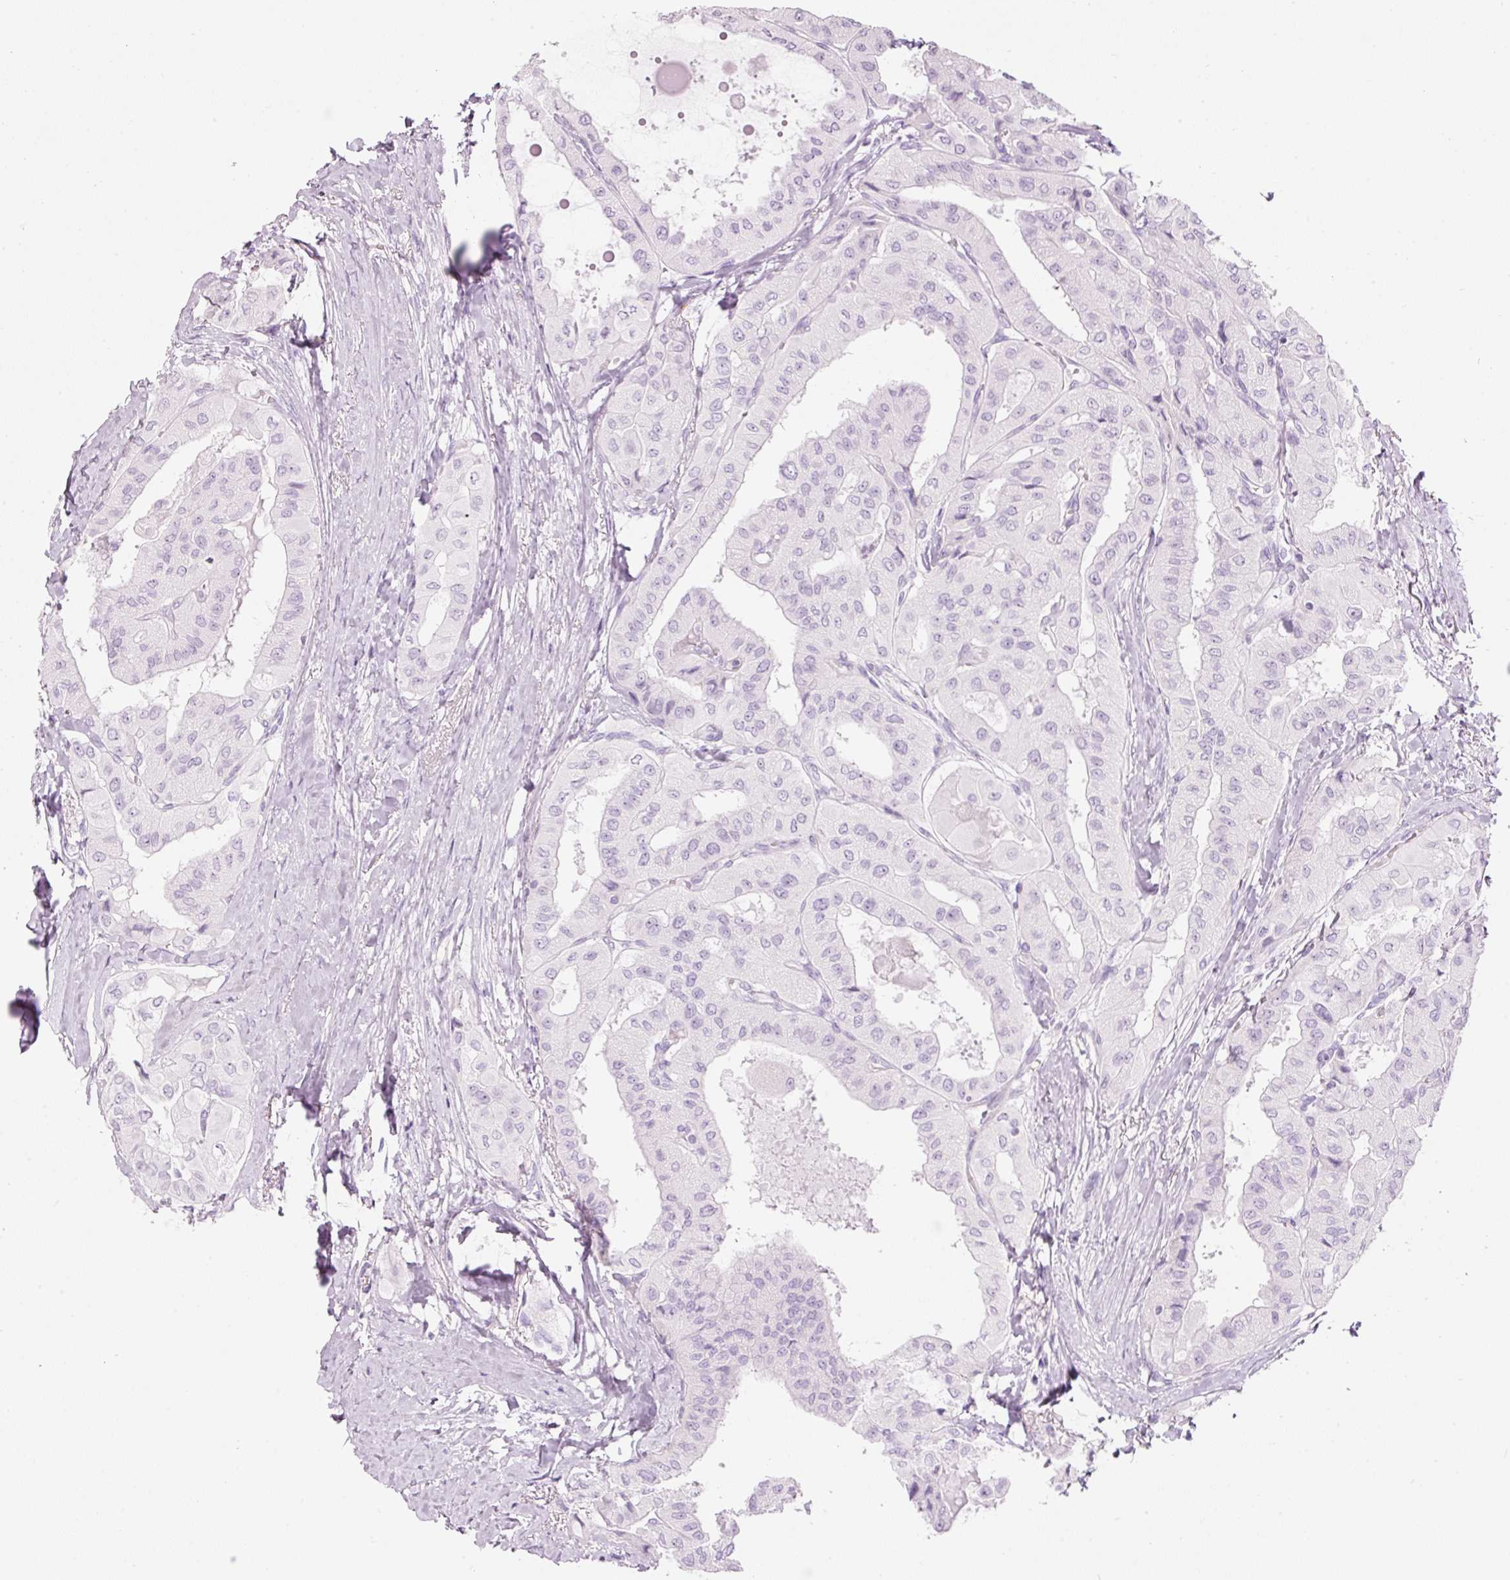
{"staining": {"intensity": "negative", "quantity": "none", "location": "none"}, "tissue": "thyroid cancer", "cell_type": "Tumor cells", "image_type": "cancer", "snomed": [{"axis": "morphology", "description": "Normal tissue, NOS"}, {"axis": "morphology", "description": "Papillary adenocarcinoma, NOS"}, {"axis": "topography", "description": "Thyroid gland"}], "caption": "This is an IHC histopathology image of thyroid cancer (papillary adenocarcinoma). There is no positivity in tumor cells.", "gene": "CMA1", "patient": {"sex": "female", "age": 59}}